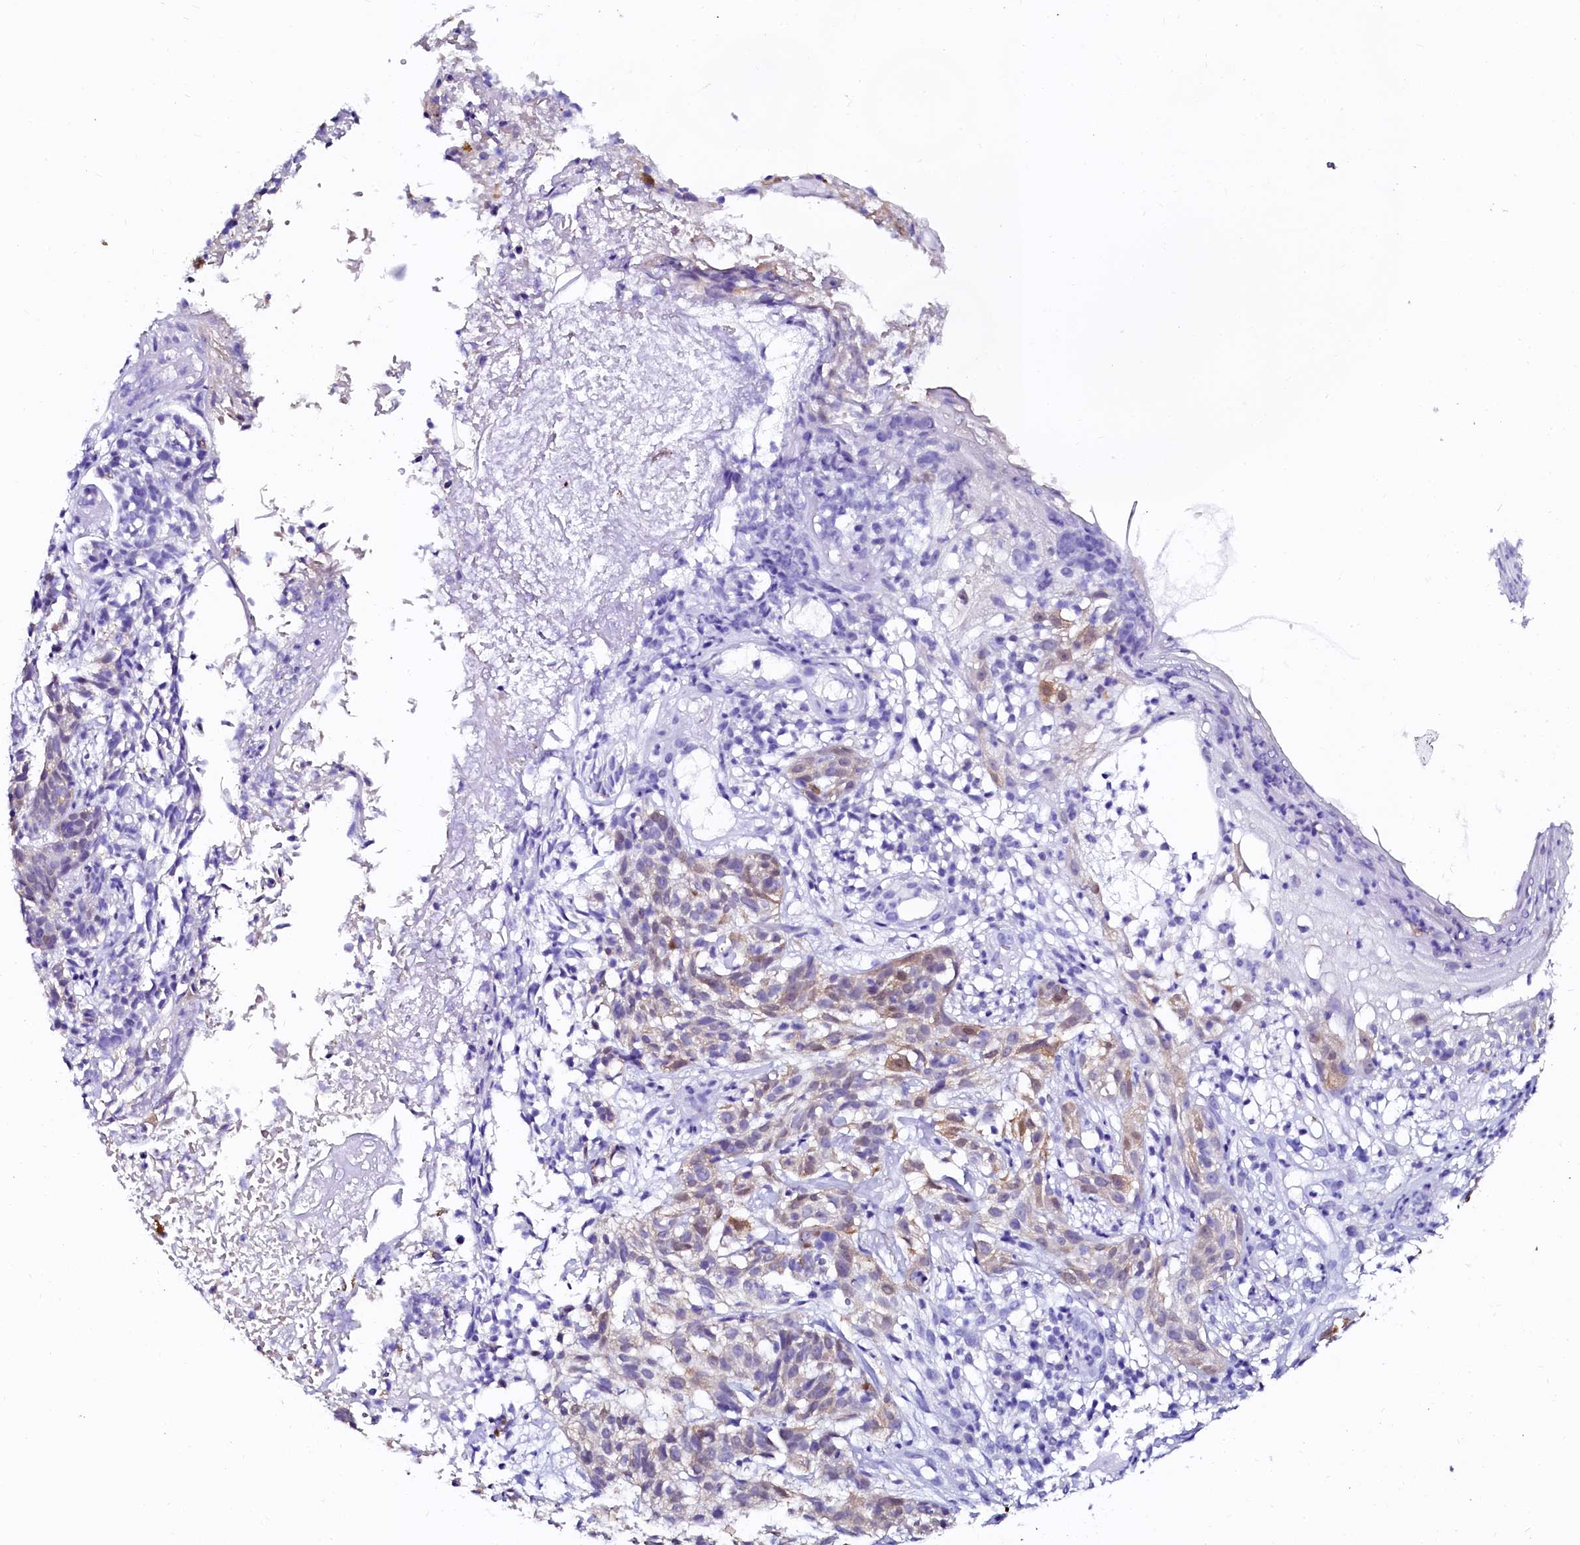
{"staining": {"intensity": "weak", "quantity": "25%-75%", "location": "cytoplasmic/membranous"}, "tissue": "skin cancer", "cell_type": "Tumor cells", "image_type": "cancer", "snomed": [{"axis": "morphology", "description": "Basal cell carcinoma"}, {"axis": "topography", "description": "Skin"}], "caption": "This image reveals skin basal cell carcinoma stained with immunohistochemistry (IHC) to label a protein in brown. The cytoplasmic/membranous of tumor cells show weak positivity for the protein. Nuclei are counter-stained blue.", "gene": "SORD", "patient": {"sex": "male", "age": 85}}